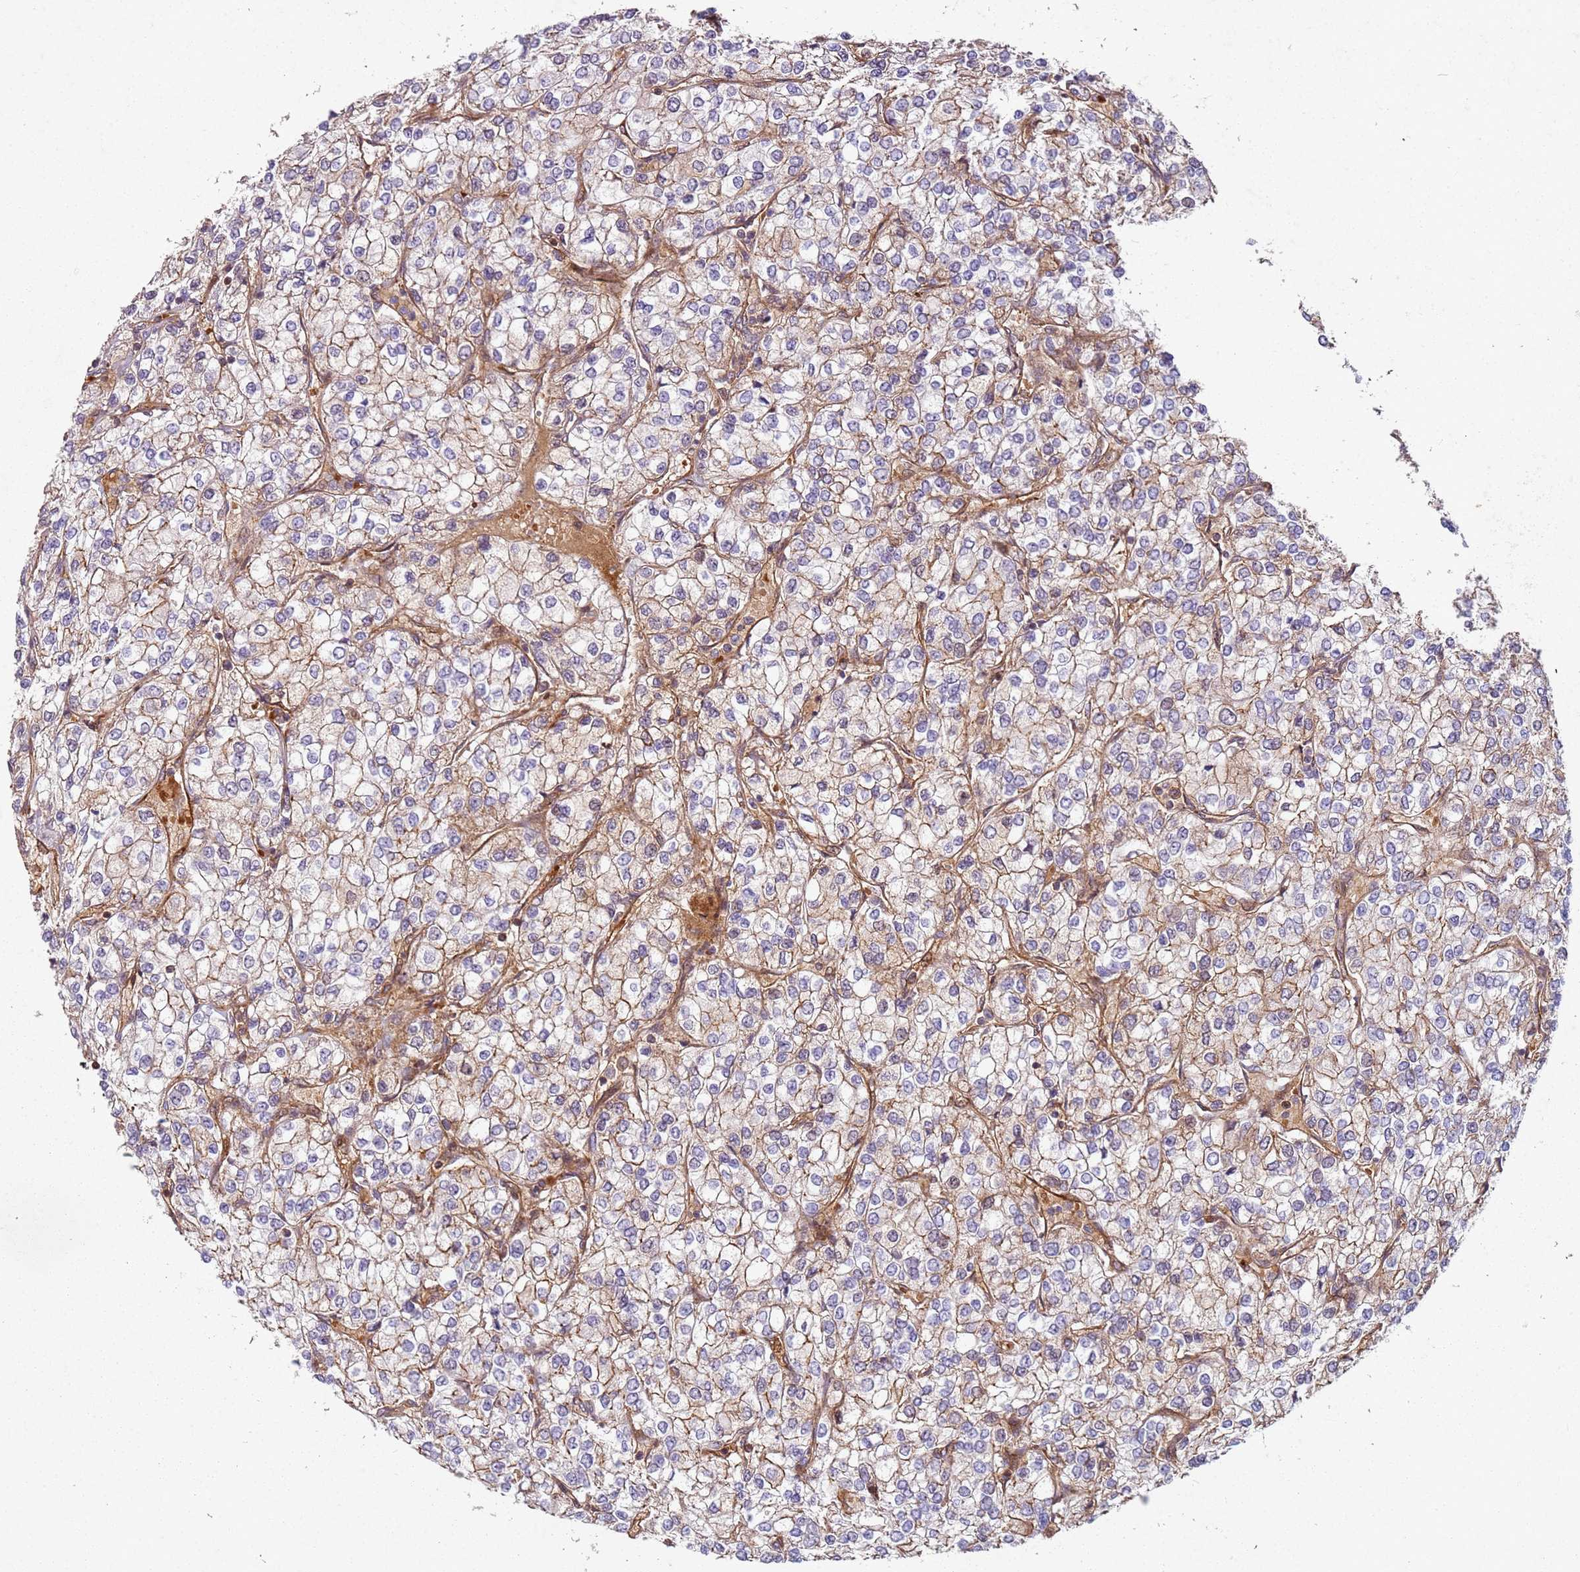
{"staining": {"intensity": "moderate", "quantity": ">75%", "location": "cytoplasmic/membranous"}, "tissue": "renal cancer", "cell_type": "Tumor cells", "image_type": "cancer", "snomed": [{"axis": "morphology", "description": "Adenocarcinoma, NOS"}, {"axis": "topography", "description": "Kidney"}], "caption": "Tumor cells demonstrate medium levels of moderate cytoplasmic/membranous staining in approximately >75% of cells in renal adenocarcinoma.", "gene": "C2CD4B", "patient": {"sex": "male", "age": 80}}